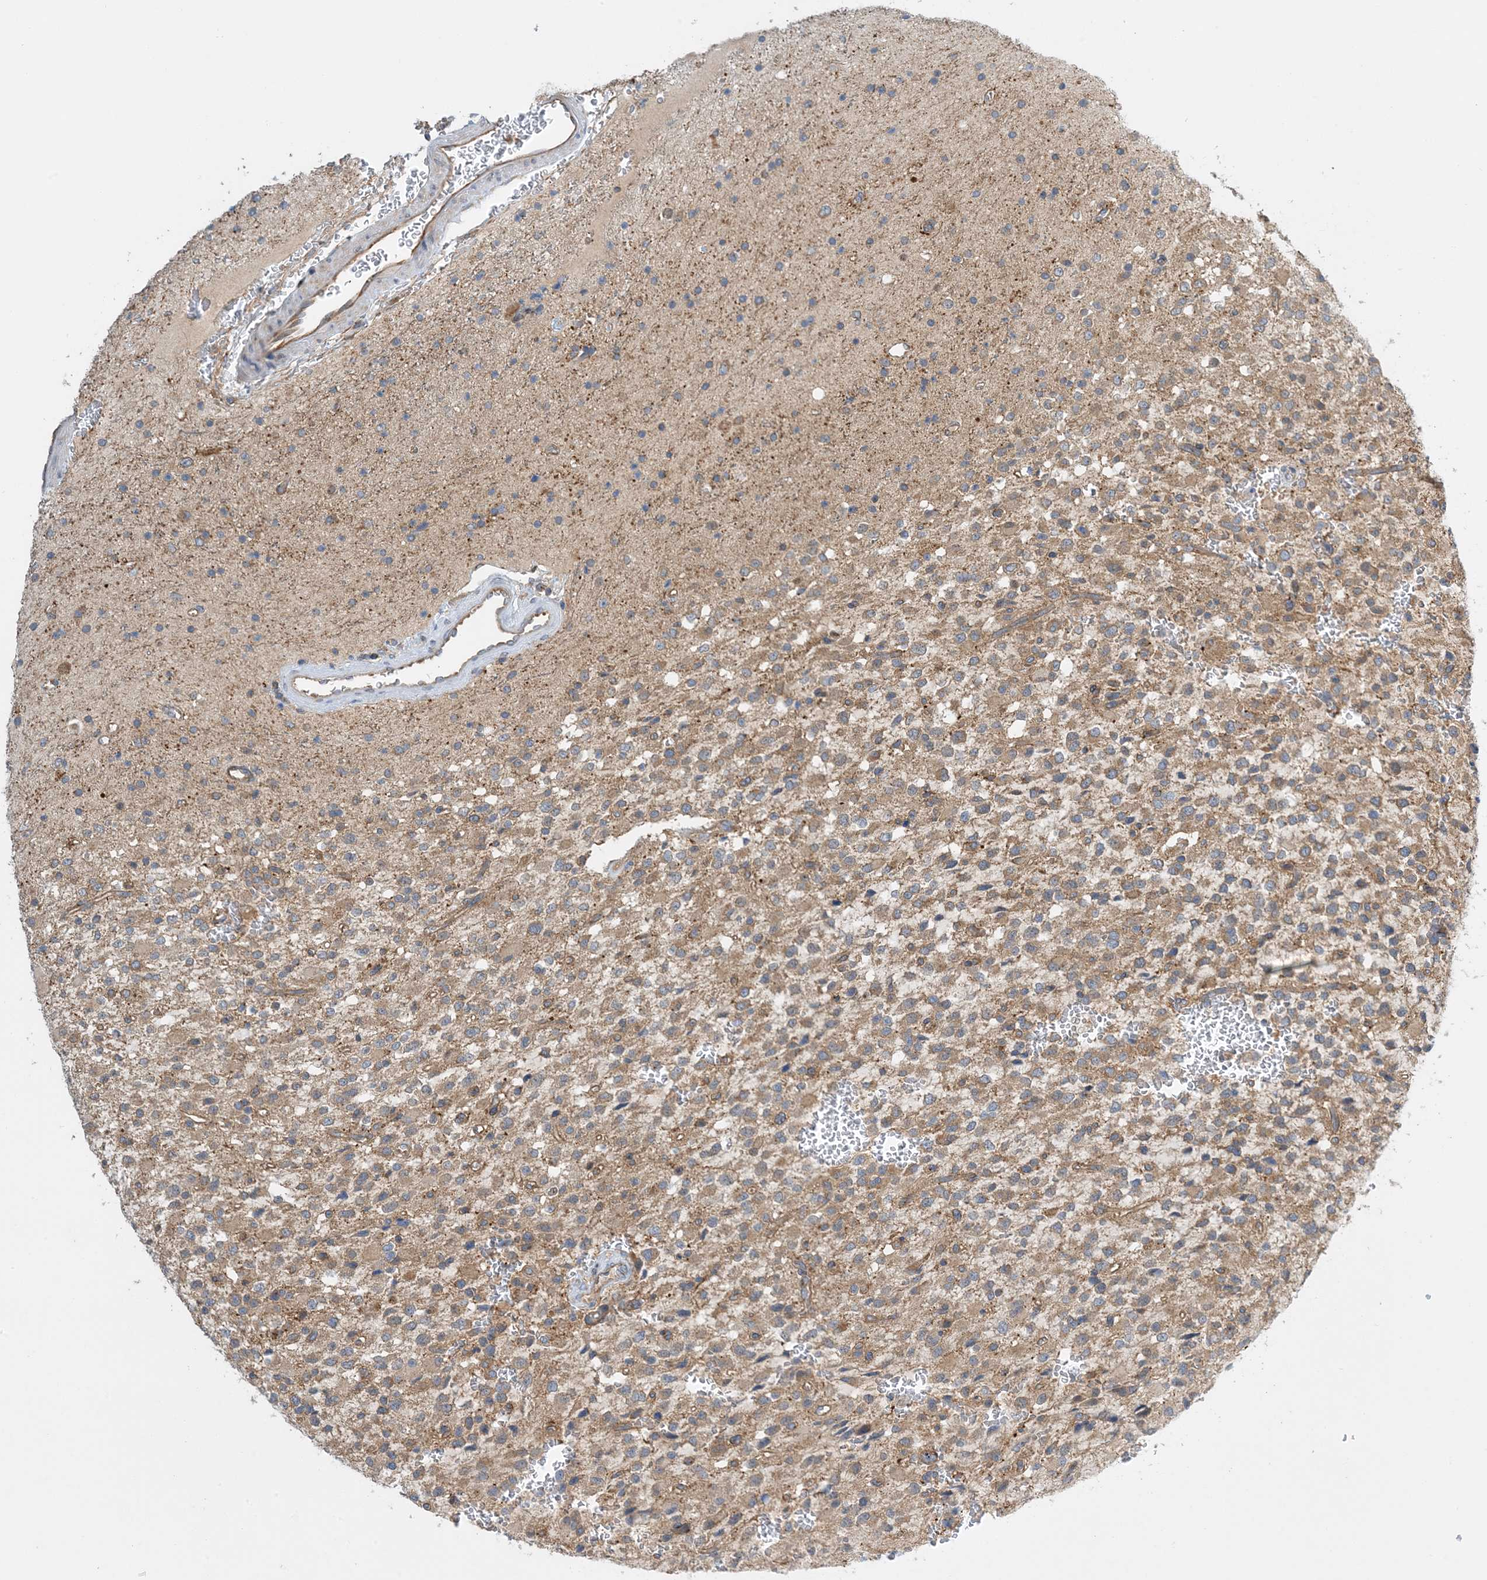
{"staining": {"intensity": "weak", "quantity": ">75%", "location": "cytoplasmic/membranous"}, "tissue": "glioma", "cell_type": "Tumor cells", "image_type": "cancer", "snomed": [{"axis": "morphology", "description": "Glioma, malignant, High grade"}, {"axis": "topography", "description": "Brain"}], "caption": "A brown stain shows weak cytoplasmic/membranous expression of a protein in glioma tumor cells. The protein is stained brown, and the nuclei are stained in blue (DAB (3,3'-diaminobenzidine) IHC with brightfield microscopy, high magnification).", "gene": "SIDT1", "patient": {"sex": "male", "age": 34}}